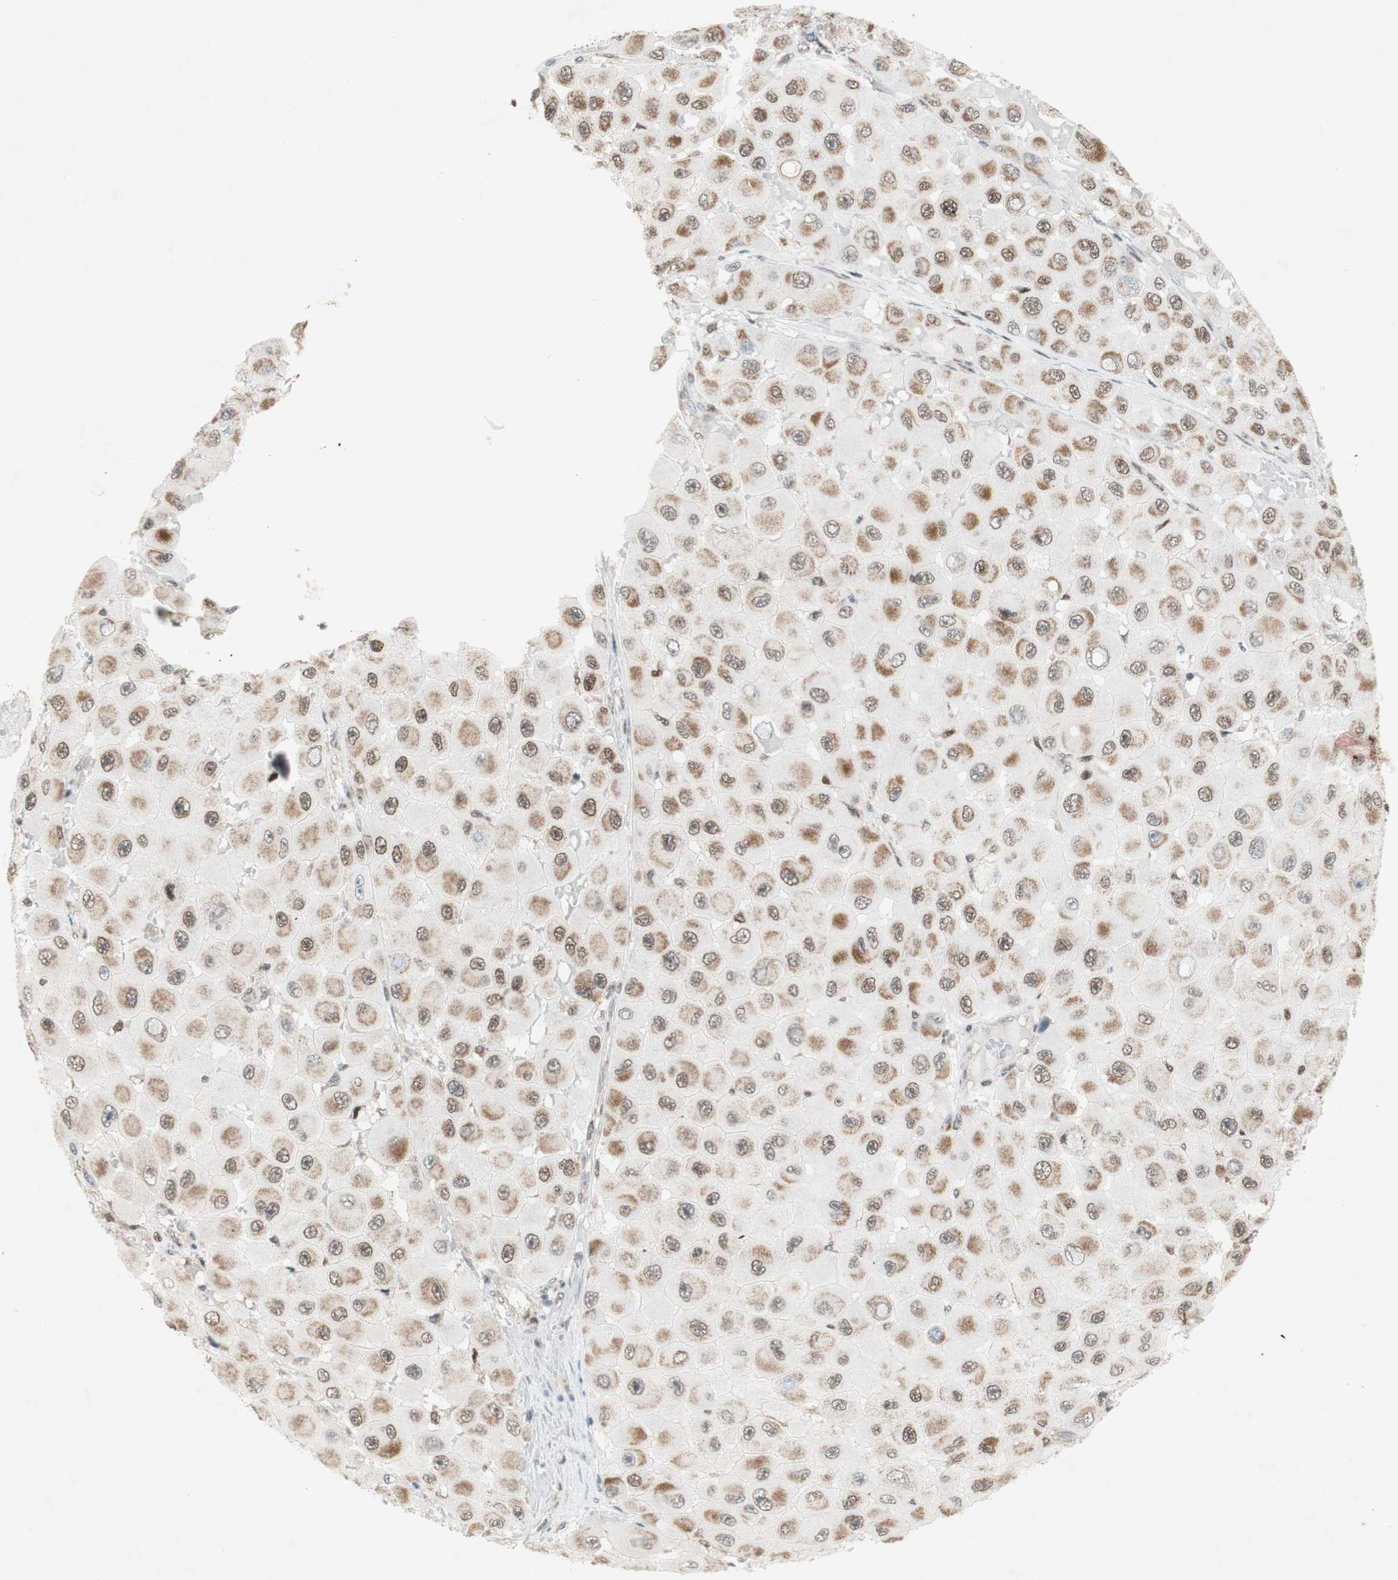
{"staining": {"intensity": "moderate", "quantity": "25%-75%", "location": "cytoplasmic/membranous"}, "tissue": "melanoma", "cell_type": "Tumor cells", "image_type": "cancer", "snomed": [{"axis": "morphology", "description": "Malignant melanoma, NOS"}, {"axis": "topography", "description": "Skin"}], "caption": "An image of melanoma stained for a protein displays moderate cytoplasmic/membranous brown staining in tumor cells.", "gene": "DNMT3A", "patient": {"sex": "female", "age": 81}}